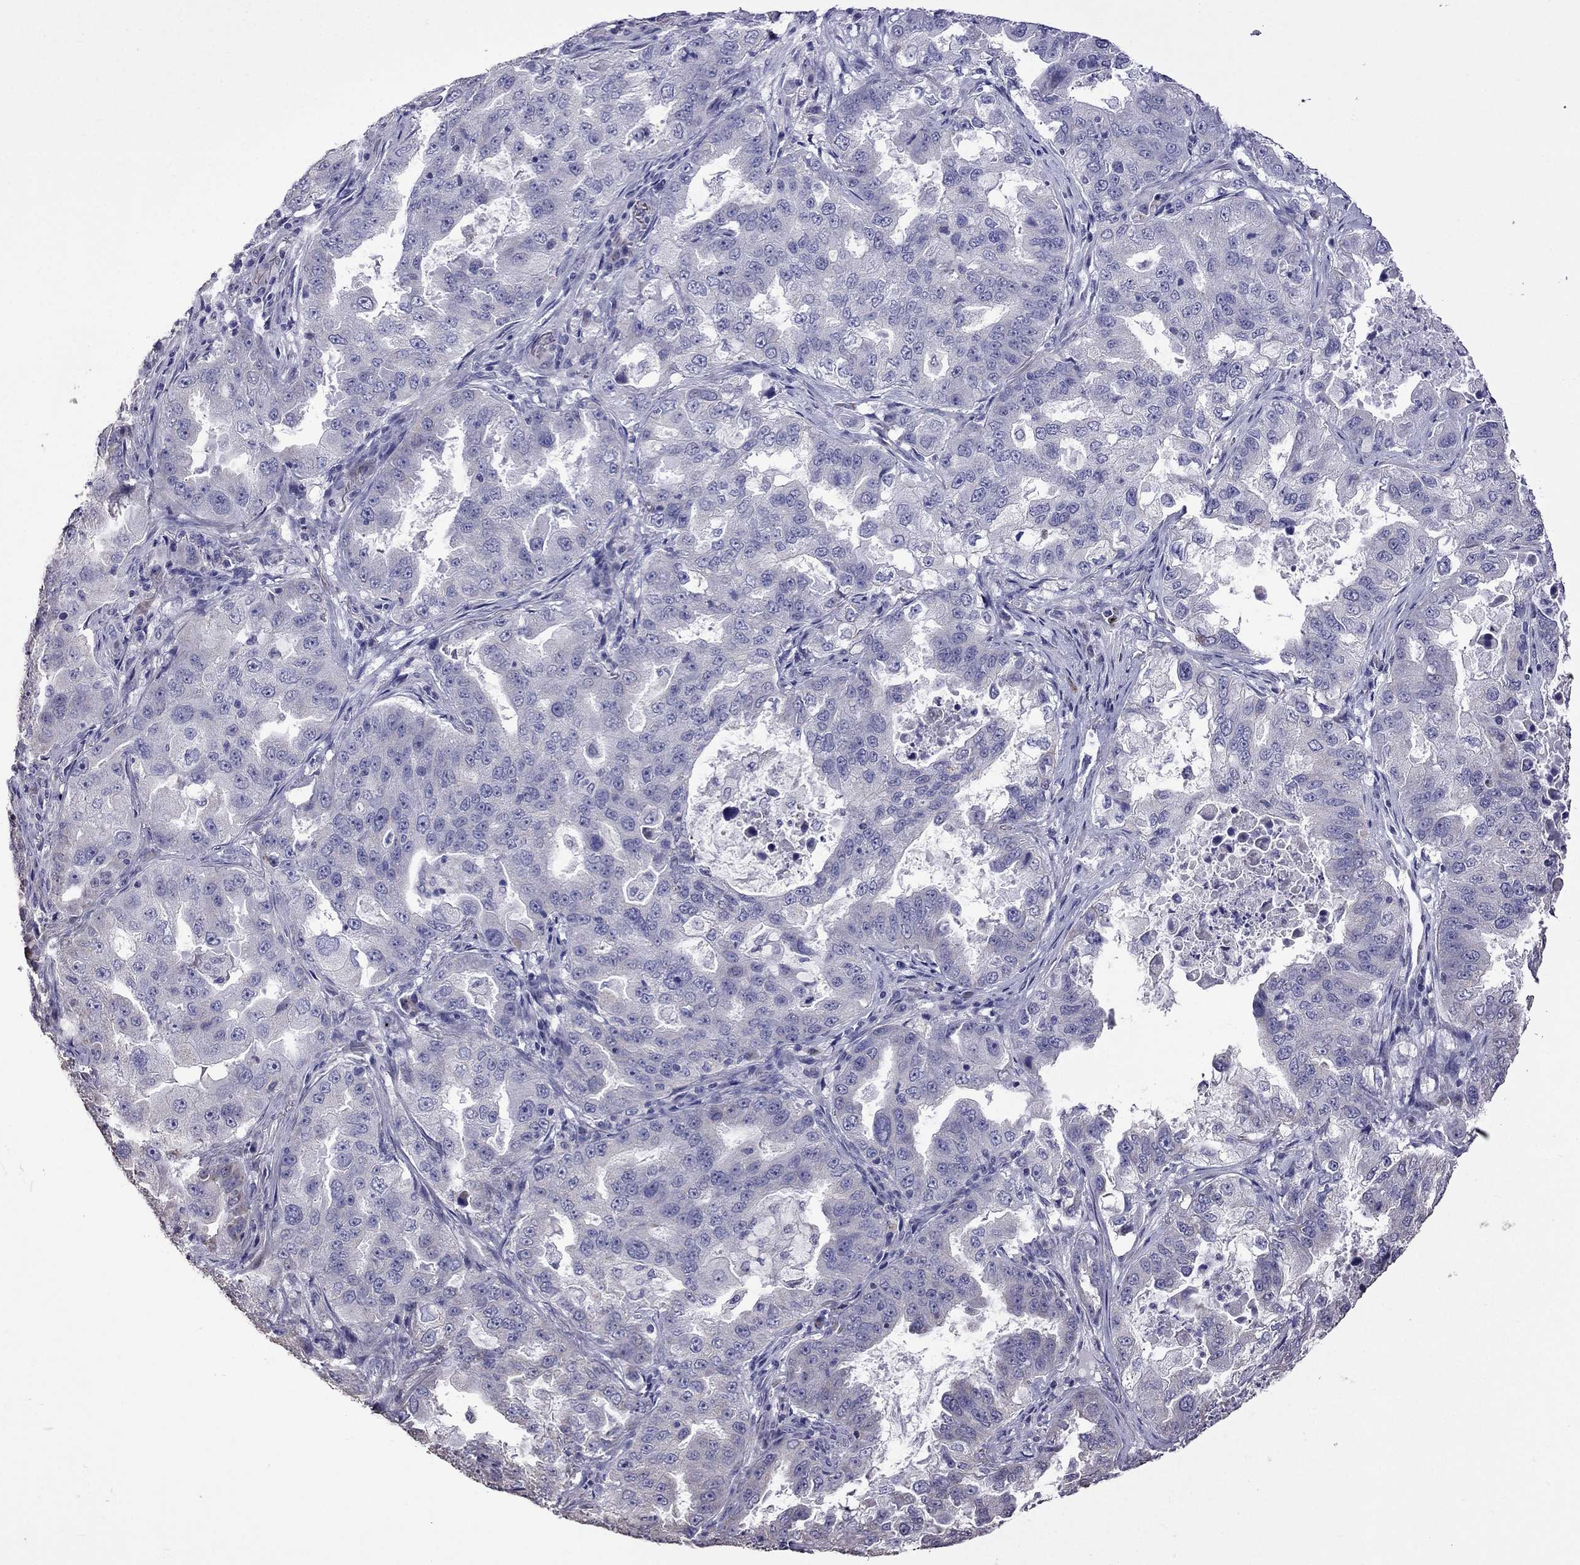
{"staining": {"intensity": "negative", "quantity": "none", "location": "none"}, "tissue": "lung cancer", "cell_type": "Tumor cells", "image_type": "cancer", "snomed": [{"axis": "morphology", "description": "Adenocarcinoma, NOS"}, {"axis": "topography", "description": "Lung"}], "caption": "Protein analysis of lung cancer (adenocarcinoma) exhibits no significant staining in tumor cells.", "gene": "AK5", "patient": {"sex": "female", "age": 61}}